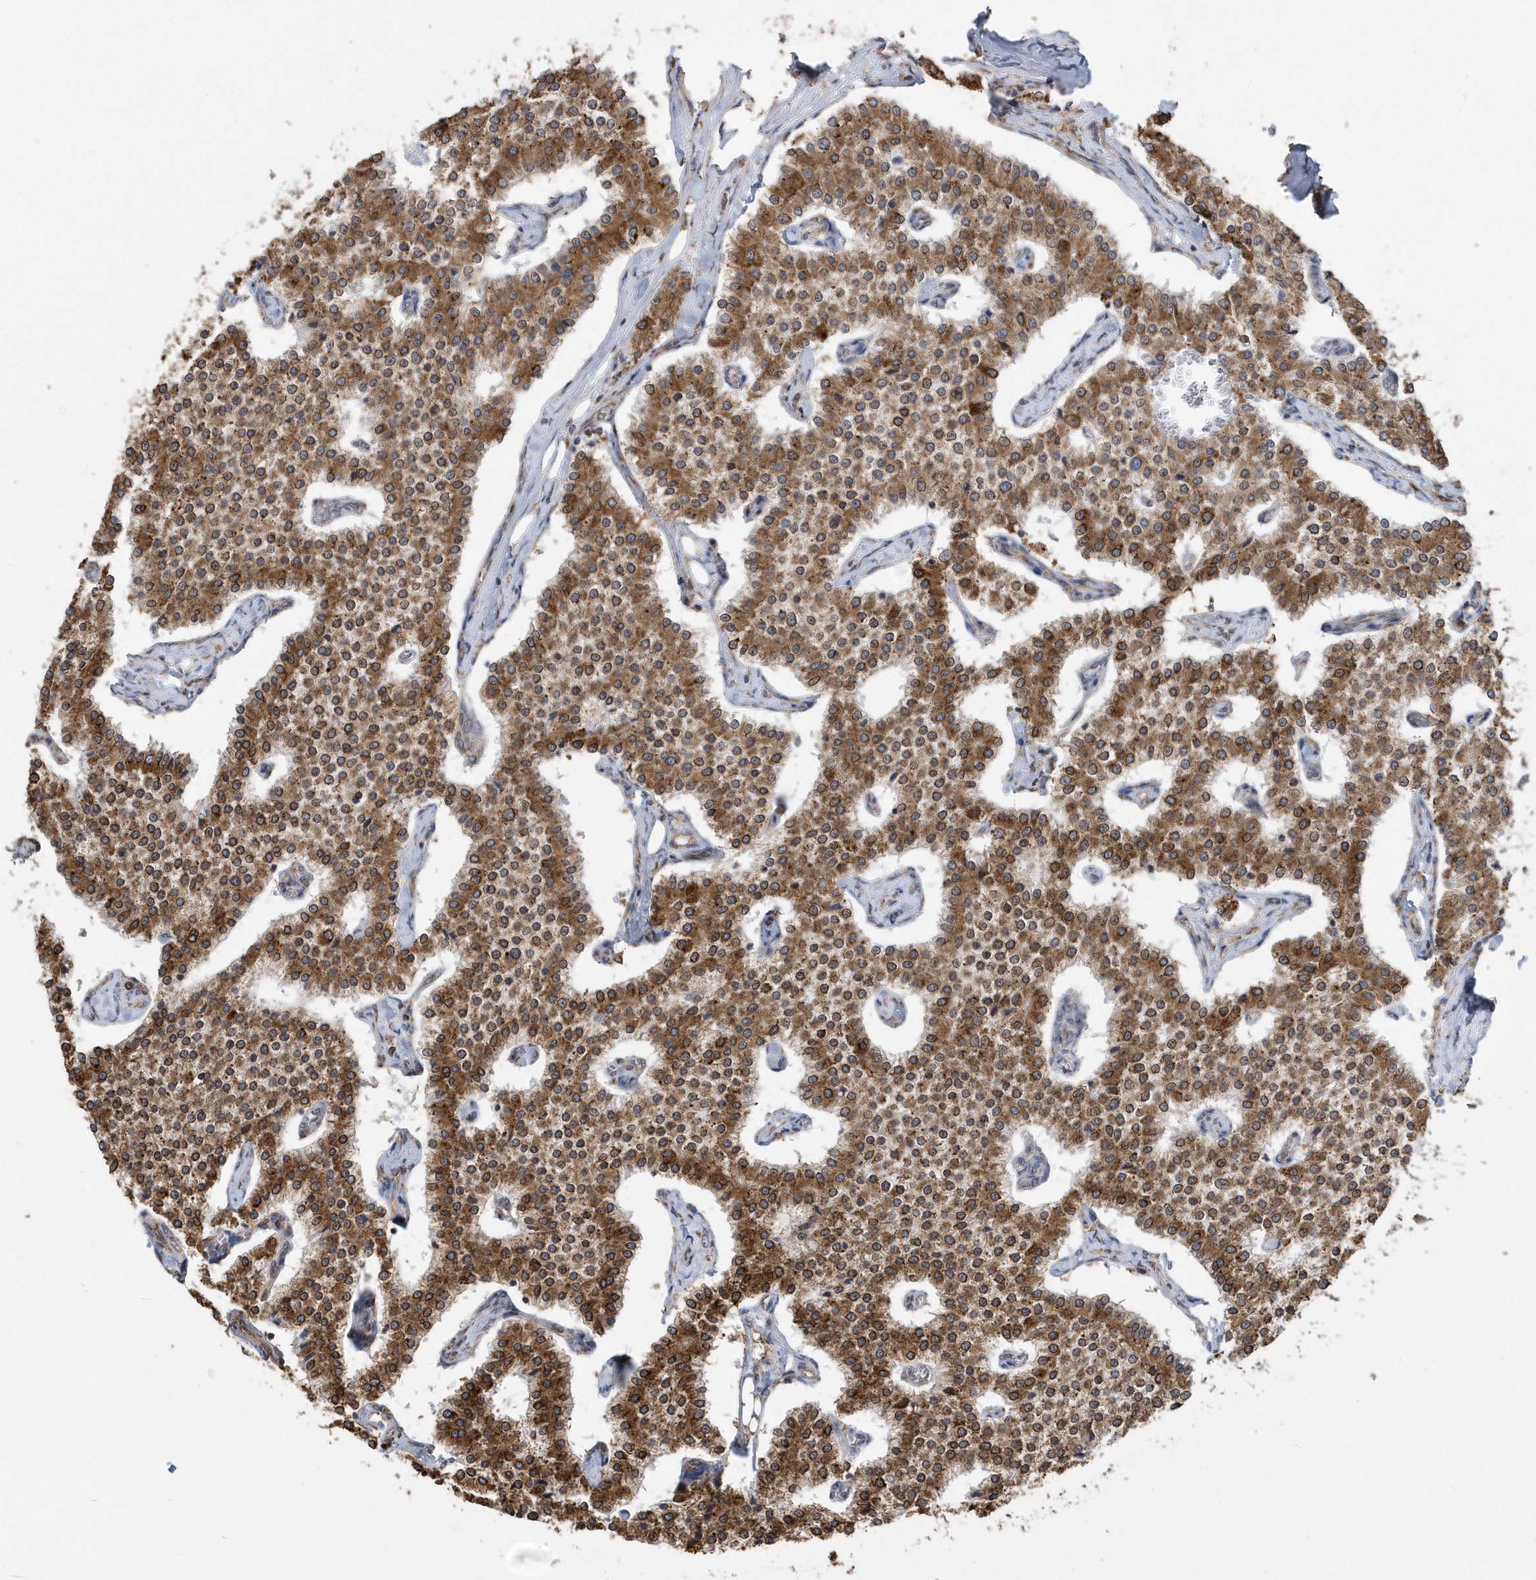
{"staining": {"intensity": "strong", "quantity": ">75%", "location": "cytoplasmic/membranous"}, "tissue": "carcinoid", "cell_type": "Tumor cells", "image_type": "cancer", "snomed": [{"axis": "morphology", "description": "Carcinoid, malignant, NOS"}, {"axis": "topography", "description": "Colon"}], "caption": "Protein analysis of carcinoid (malignant) tissue exhibits strong cytoplasmic/membranous expression in approximately >75% of tumor cells. The staining is performed using DAB brown chromogen to label protein expression. The nuclei are counter-stained blue using hematoxylin.", "gene": "VAMP7", "patient": {"sex": "female", "age": 52}}